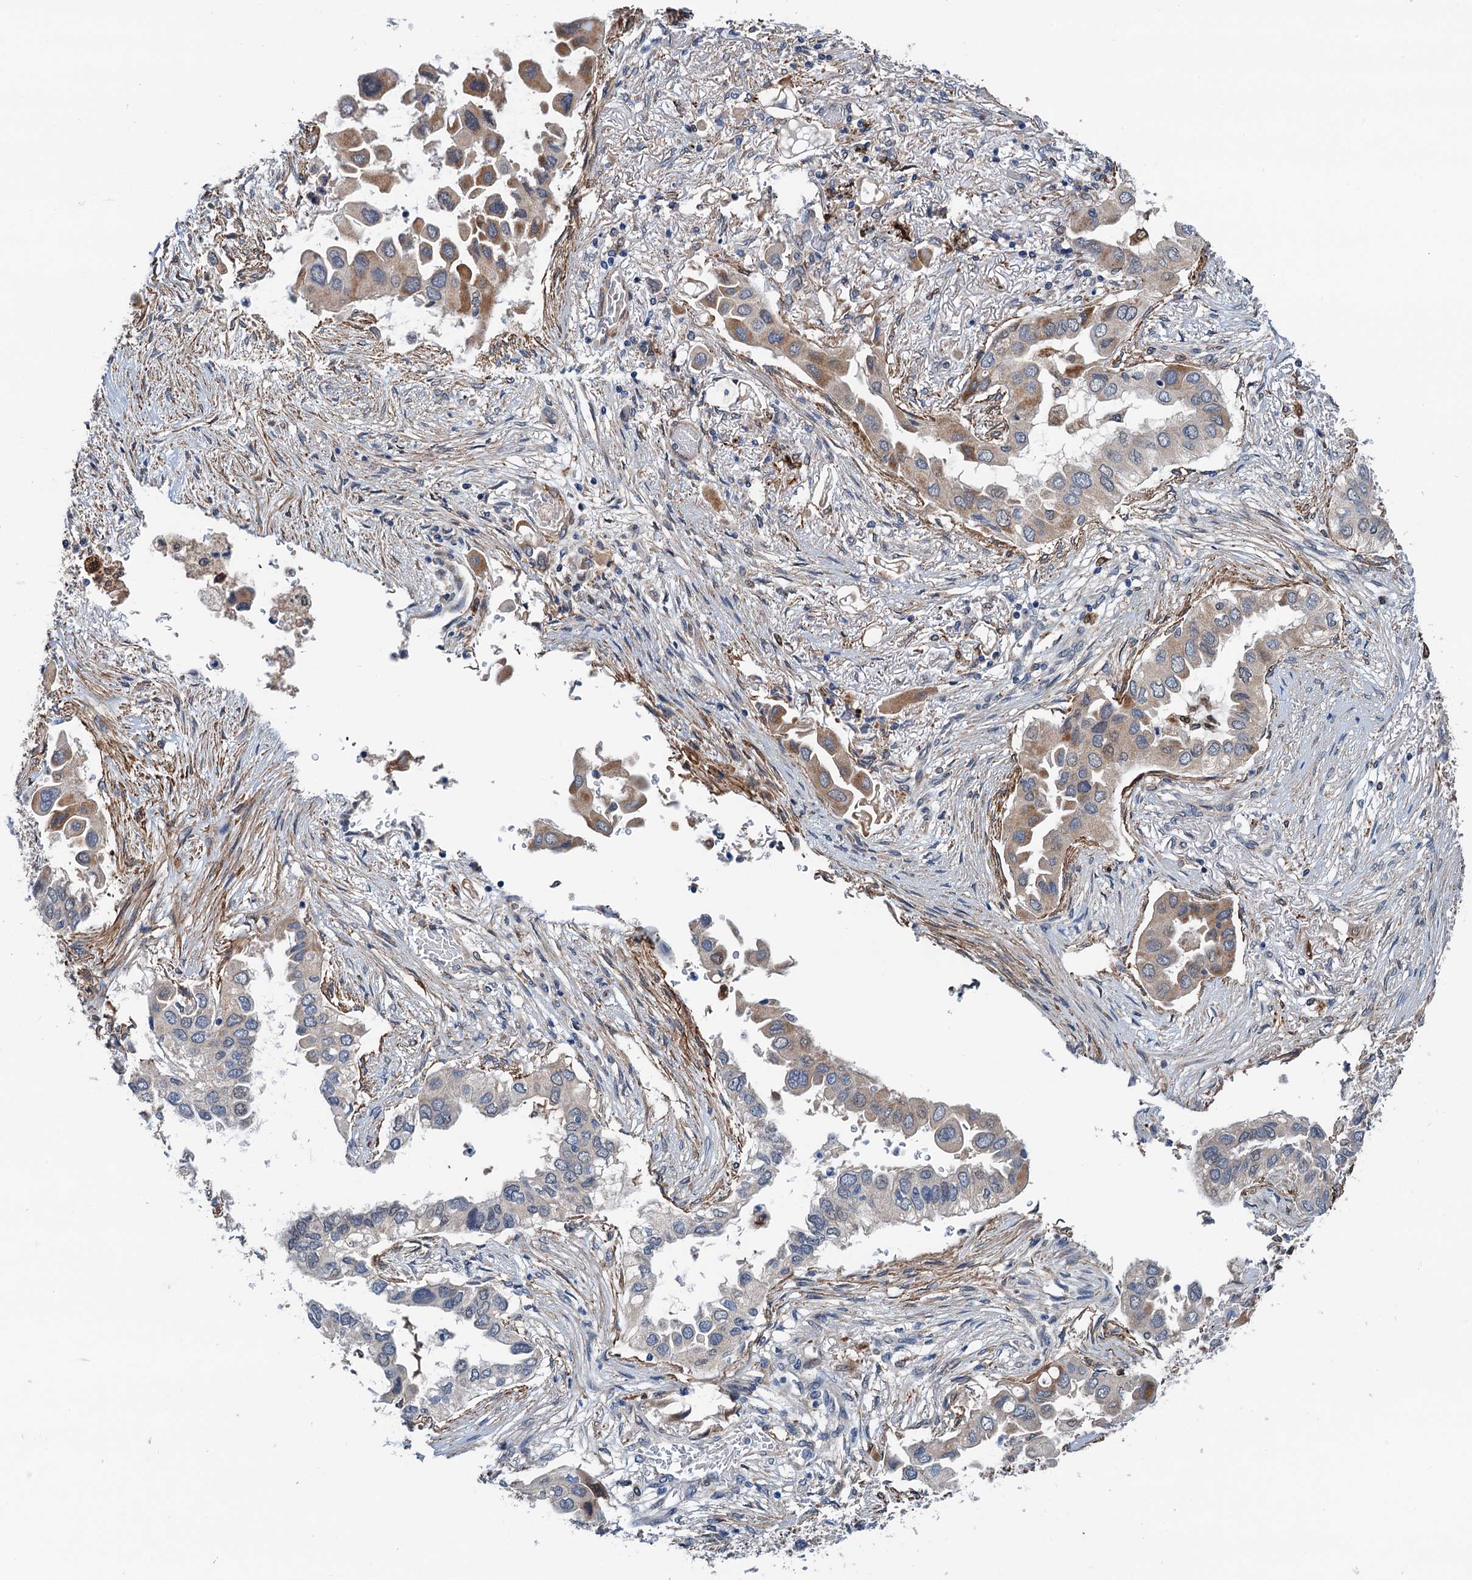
{"staining": {"intensity": "moderate", "quantity": "25%-75%", "location": "cytoplasmic/membranous"}, "tissue": "lung cancer", "cell_type": "Tumor cells", "image_type": "cancer", "snomed": [{"axis": "morphology", "description": "Adenocarcinoma, NOS"}, {"axis": "topography", "description": "Lung"}], "caption": "This micrograph displays lung cancer stained with IHC to label a protein in brown. The cytoplasmic/membranous of tumor cells show moderate positivity for the protein. Nuclei are counter-stained blue.", "gene": "CSTPP1", "patient": {"sex": "female", "age": 76}}